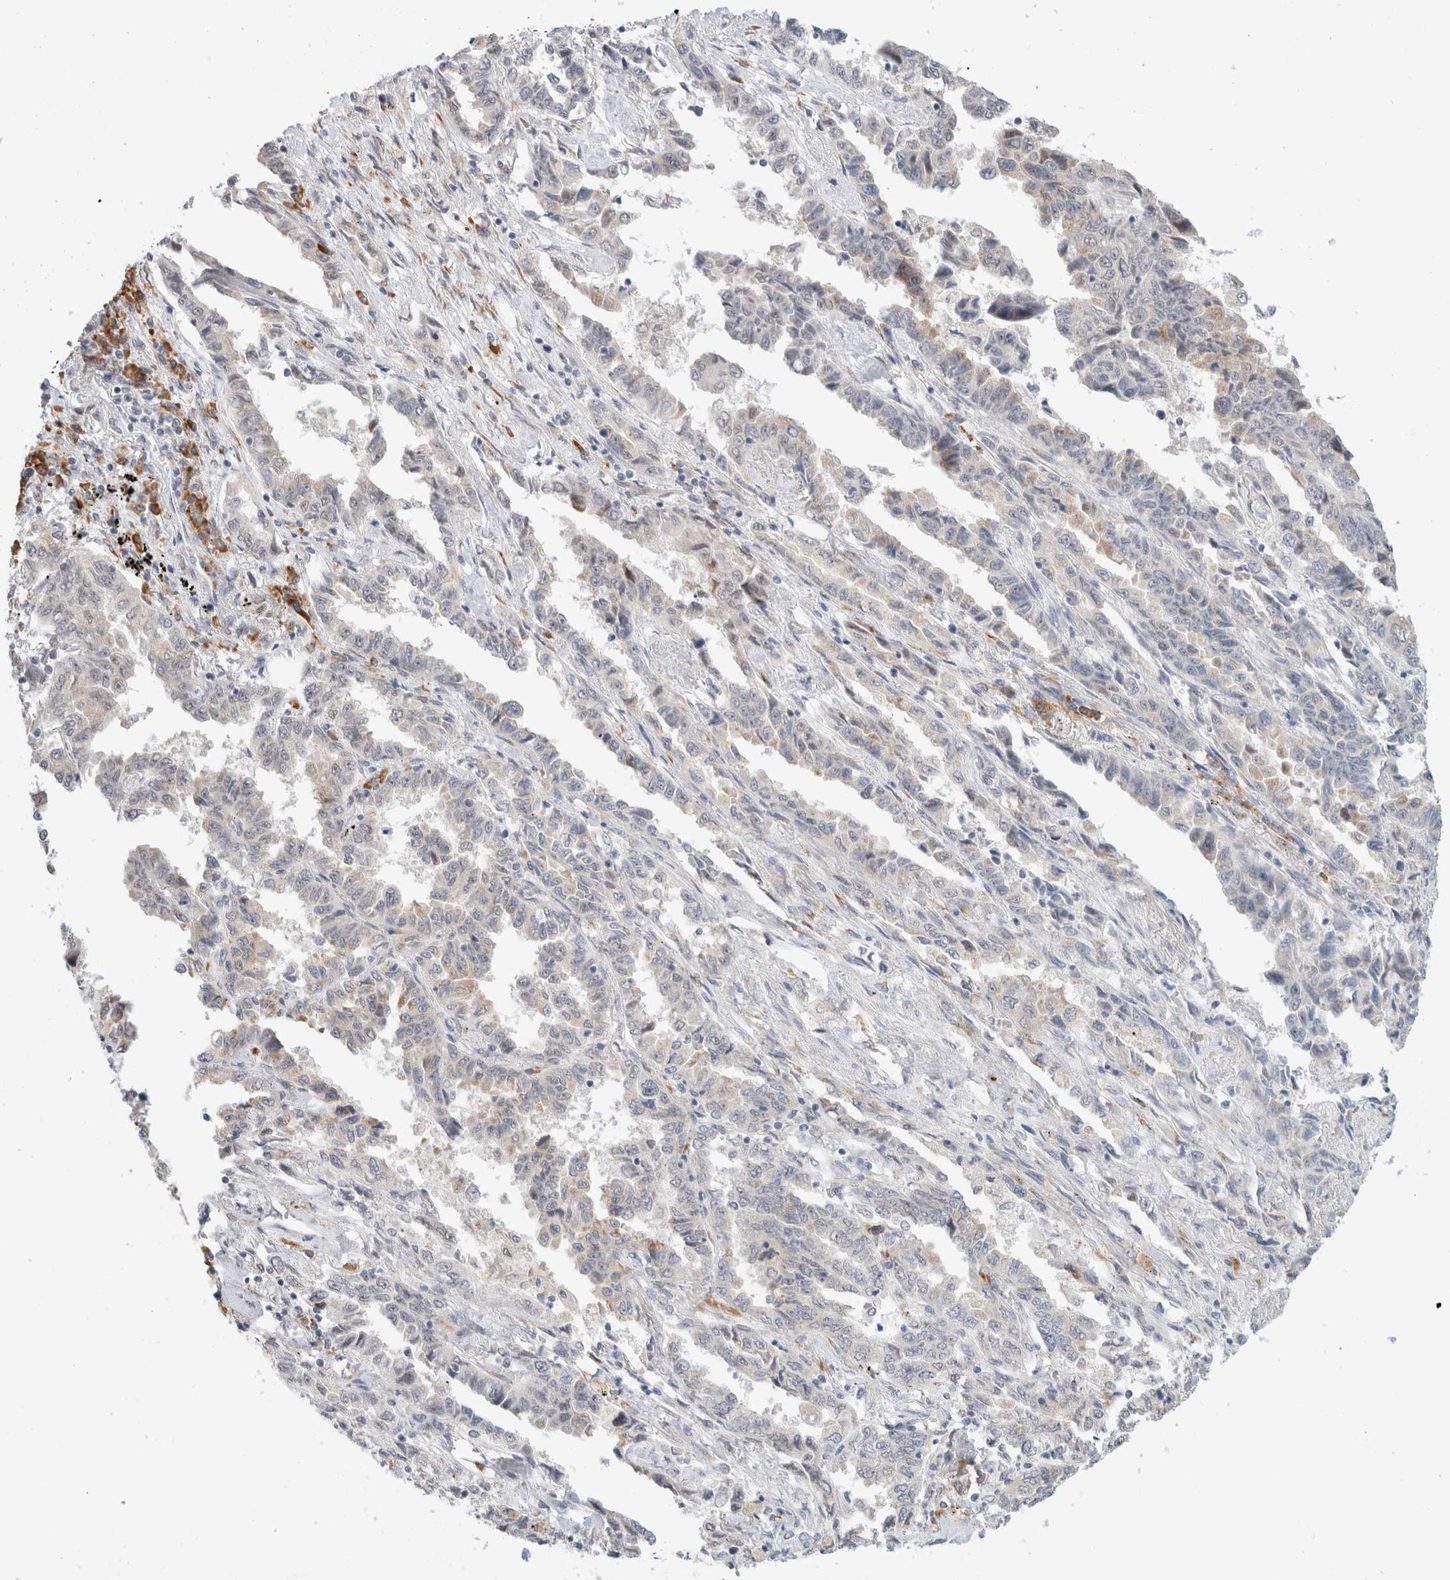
{"staining": {"intensity": "weak", "quantity": "25%-75%", "location": "cytoplasmic/membranous"}, "tissue": "lung cancer", "cell_type": "Tumor cells", "image_type": "cancer", "snomed": [{"axis": "morphology", "description": "Adenocarcinoma, NOS"}, {"axis": "topography", "description": "Lung"}], "caption": "Brown immunohistochemical staining in human lung cancer displays weak cytoplasmic/membranous staining in about 25%-75% of tumor cells.", "gene": "HDLBP", "patient": {"sex": "female", "age": 51}}